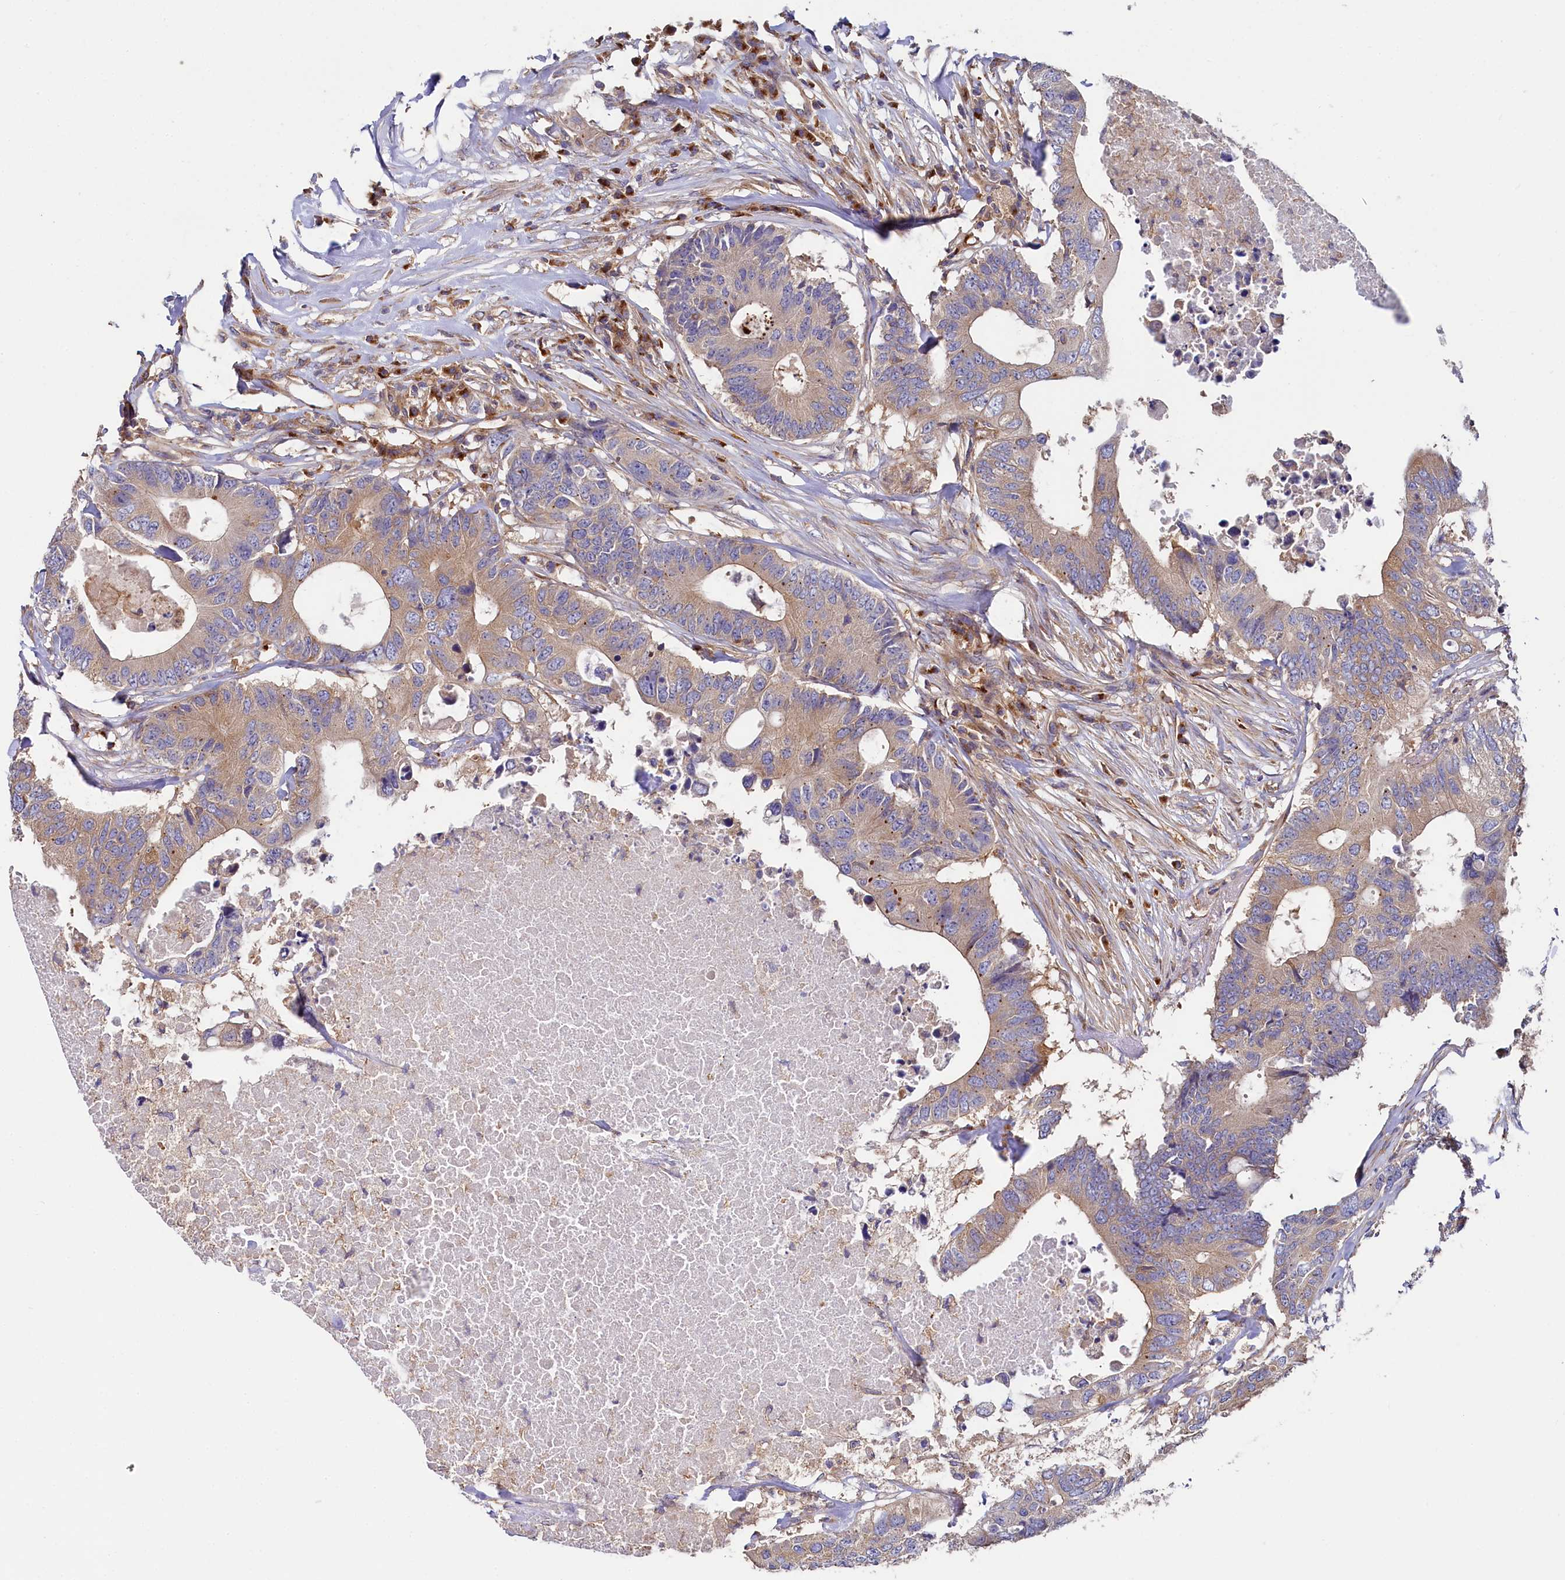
{"staining": {"intensity": "weak", "quantity": "<25%", "location": "cytoplasmic/membranous"}, "tissue": "colorectal cancer", "cell_type": "Tumor cells", "image_type": "cancer", "snomed": [{"axis": "morphology", "description": "Adenocarcinoma, NOS"}, {"axis": "topography", "description": "Colon"}], "caption": "This is an IHC image of human colorectal cancer (adenocarcinoma). There is no positivity in tumor cells.", "gene": "PPIP5K1", "patient": {"sex": "male", "age": 71}}